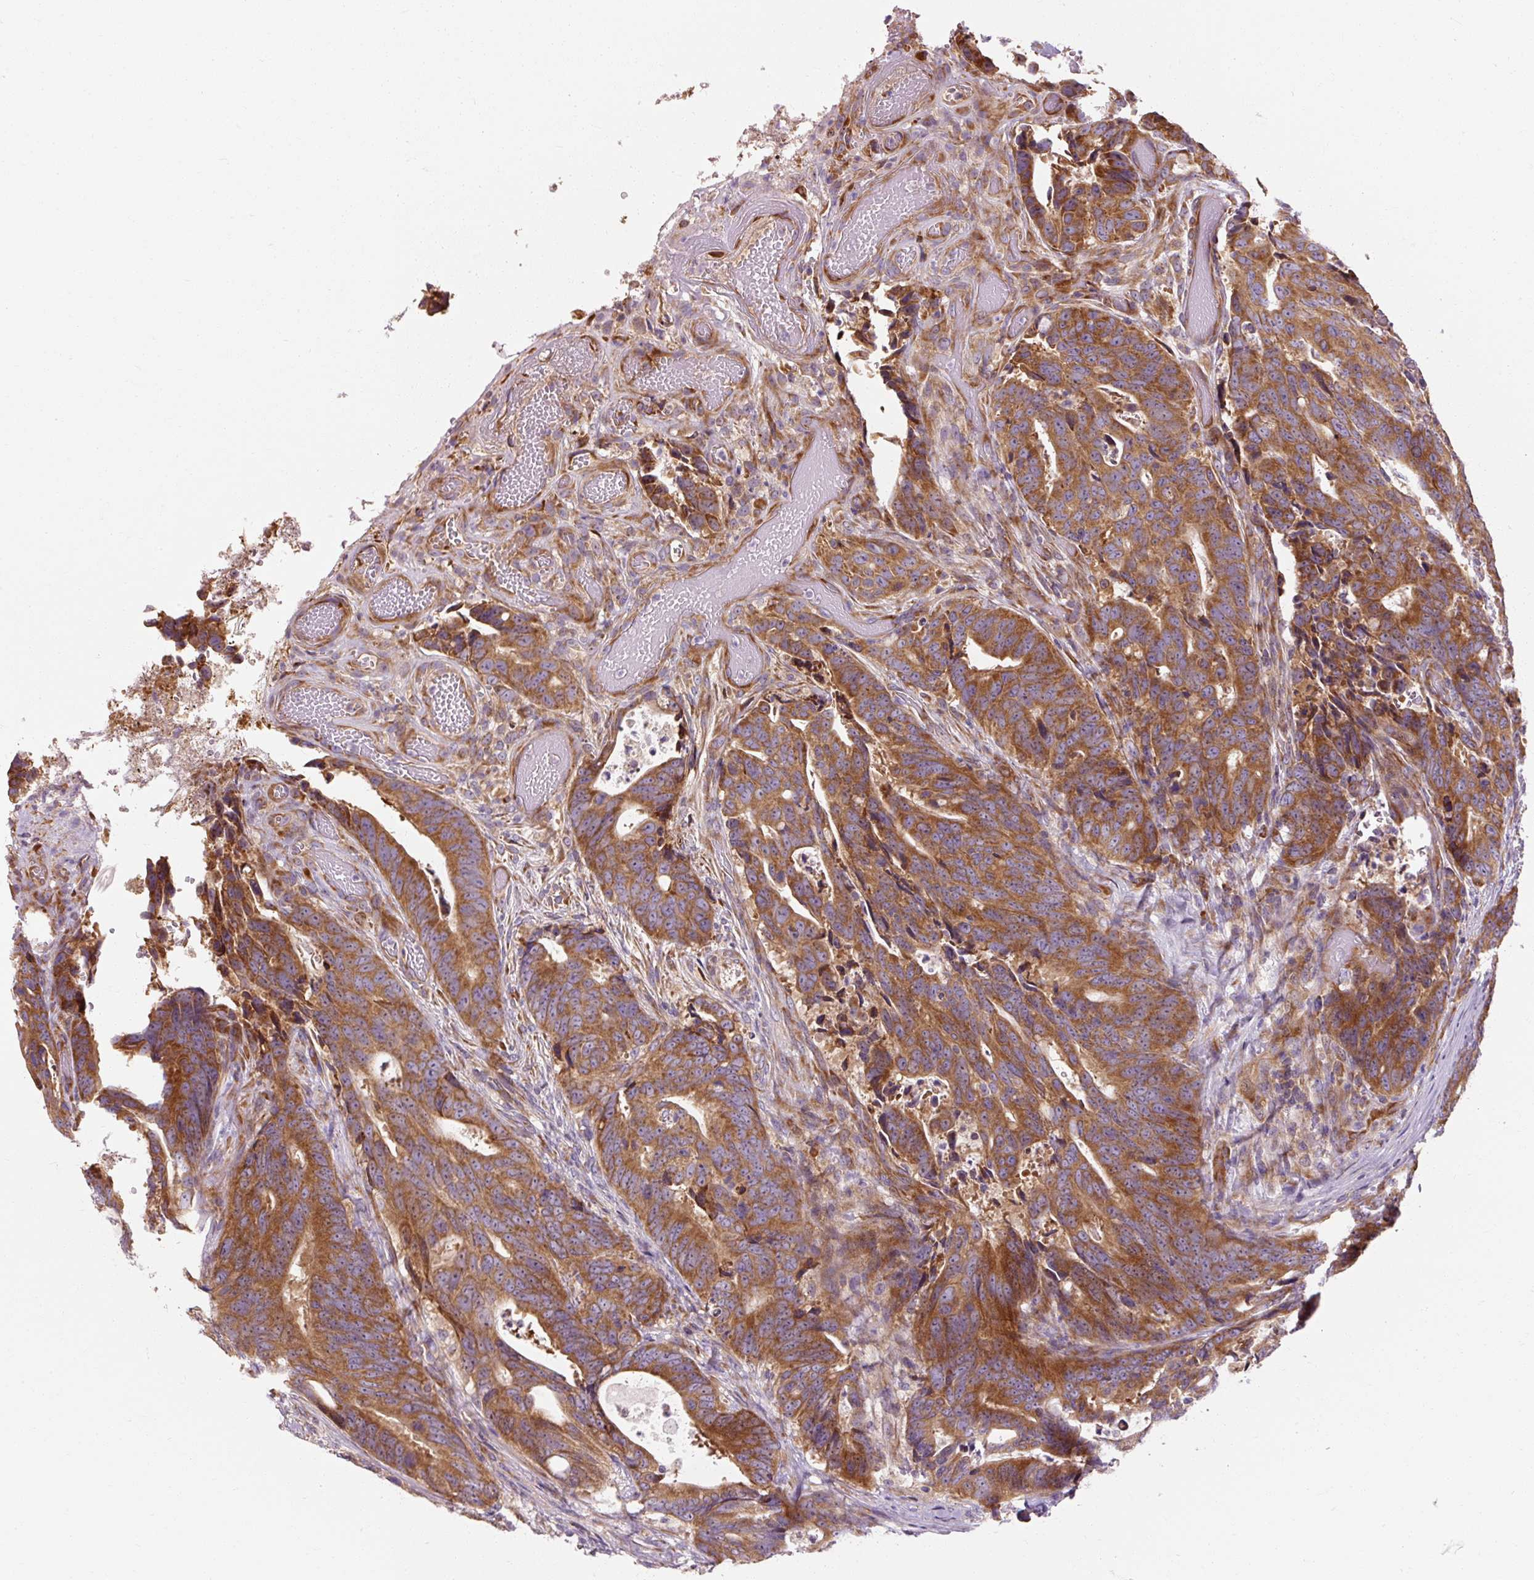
{"staining": {"intensity": "moderate", "quantity": ">75%", "location": "cytoplasmic/membranous"}, "tissue": "colorectal cancer", "cell_type": "Tumor cells", "image_type": "cancer", "snomed": [{"axis": "morphology", "description": "Adenocarcinoma, NOS"}, {"axis": "topography", "description": "Colon"}], "caption": "Adenocarcinoma (colorectal) stained with a protein marker demonstrates moderate staining in tumor cells.", "gene": "PRSS48", "patient": {"sex": "female", "age": 82}}